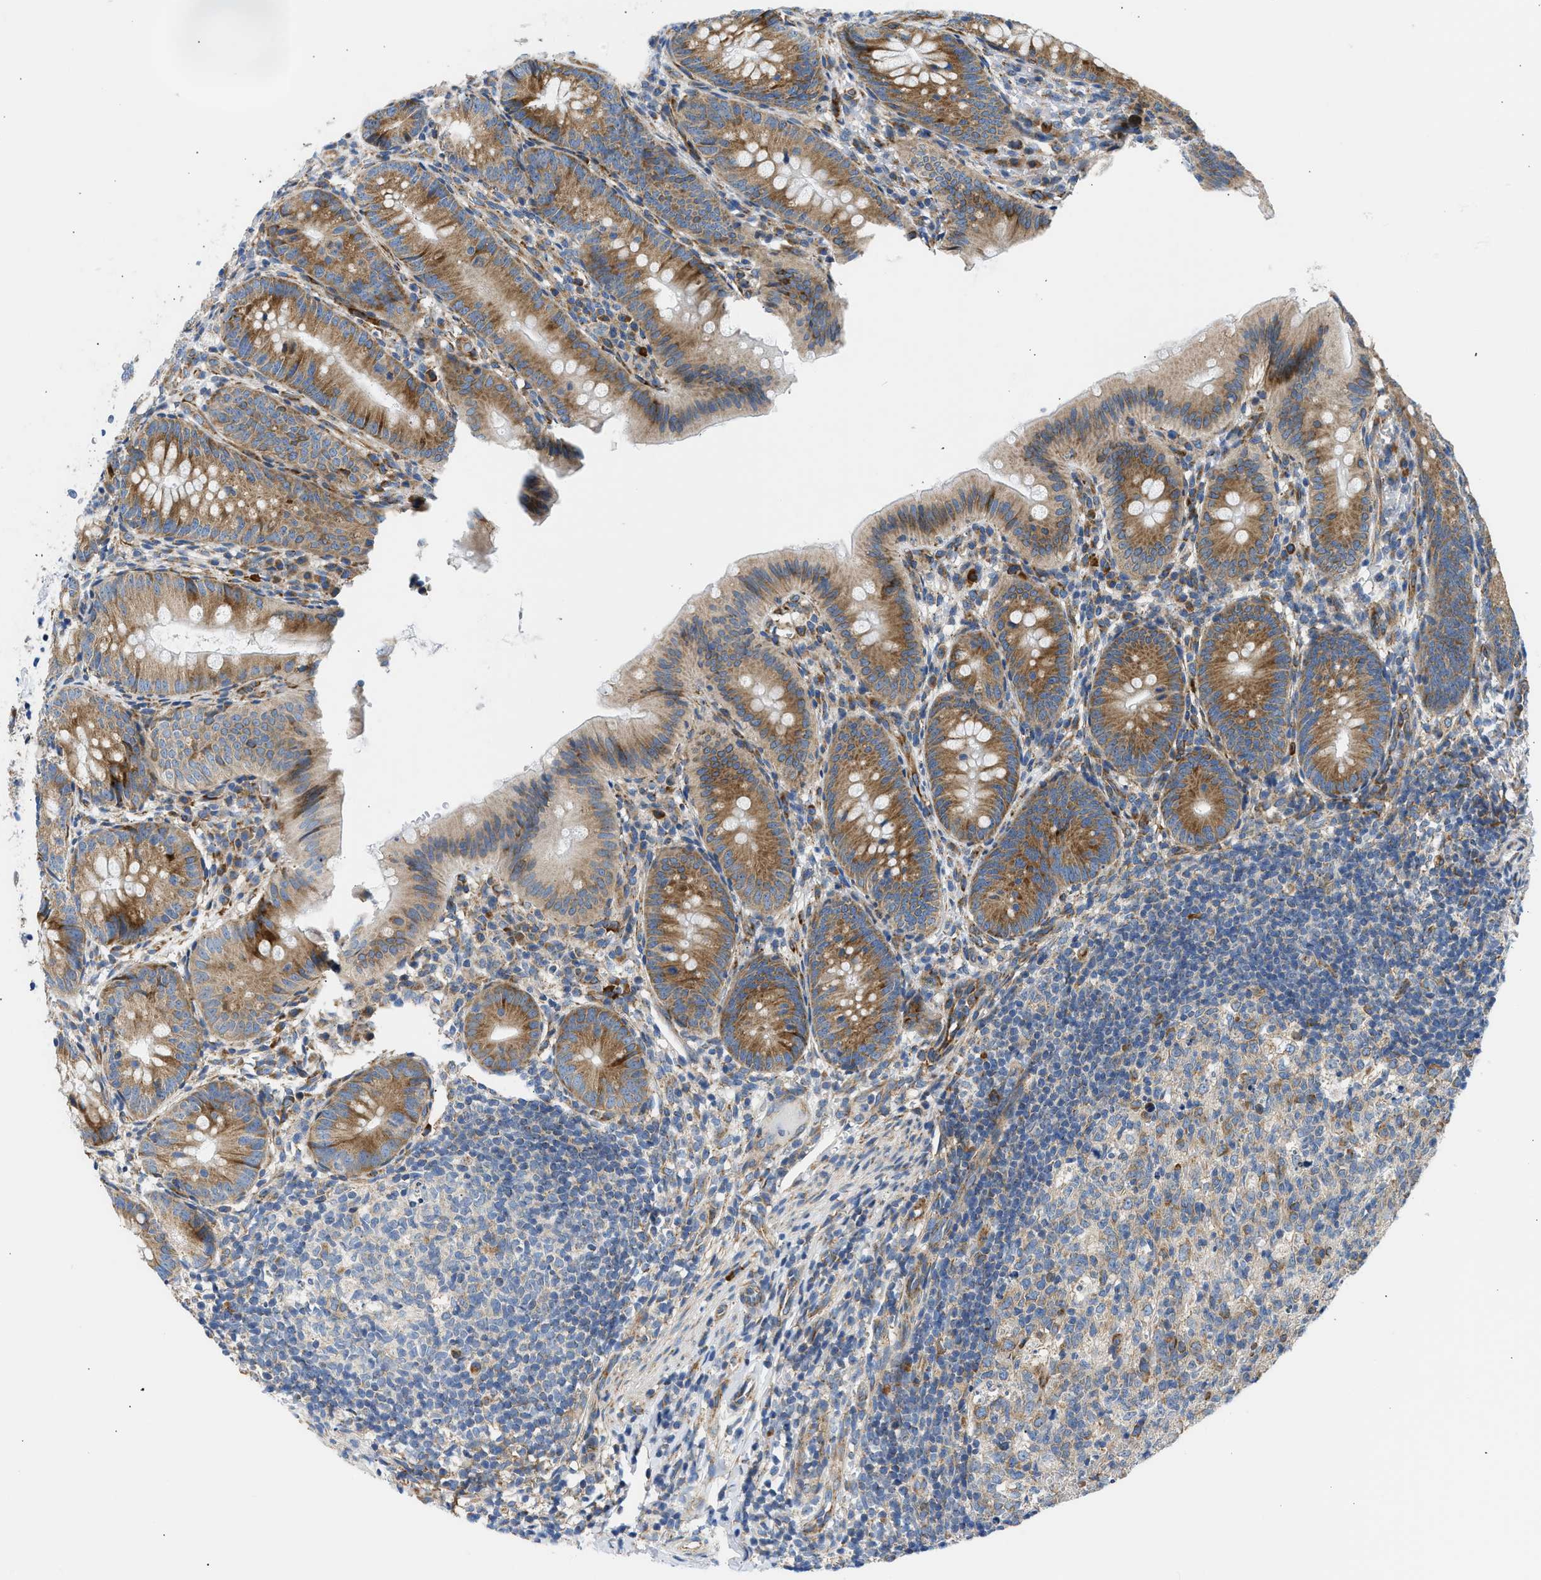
{"staining": {"intensity": "moderate", "quantity": ">75%", "location": "cytoplasmic/membranous"}, "tissue": "appendix", "cell_type": "Glandular cells", "image_type": "normal", "snomed": [{"axis": "morphology", "description": "Normal tissue, NOS"}, {"axis": "topography", "description": "Appendix"}], "caption": "Glandular cells demonstrate moderate cytoplasmic/membranous expression in about >75% of cells in normal appendix.", "gene": "CAMKK2", "patient": {"sex": "male", "age": 1}}